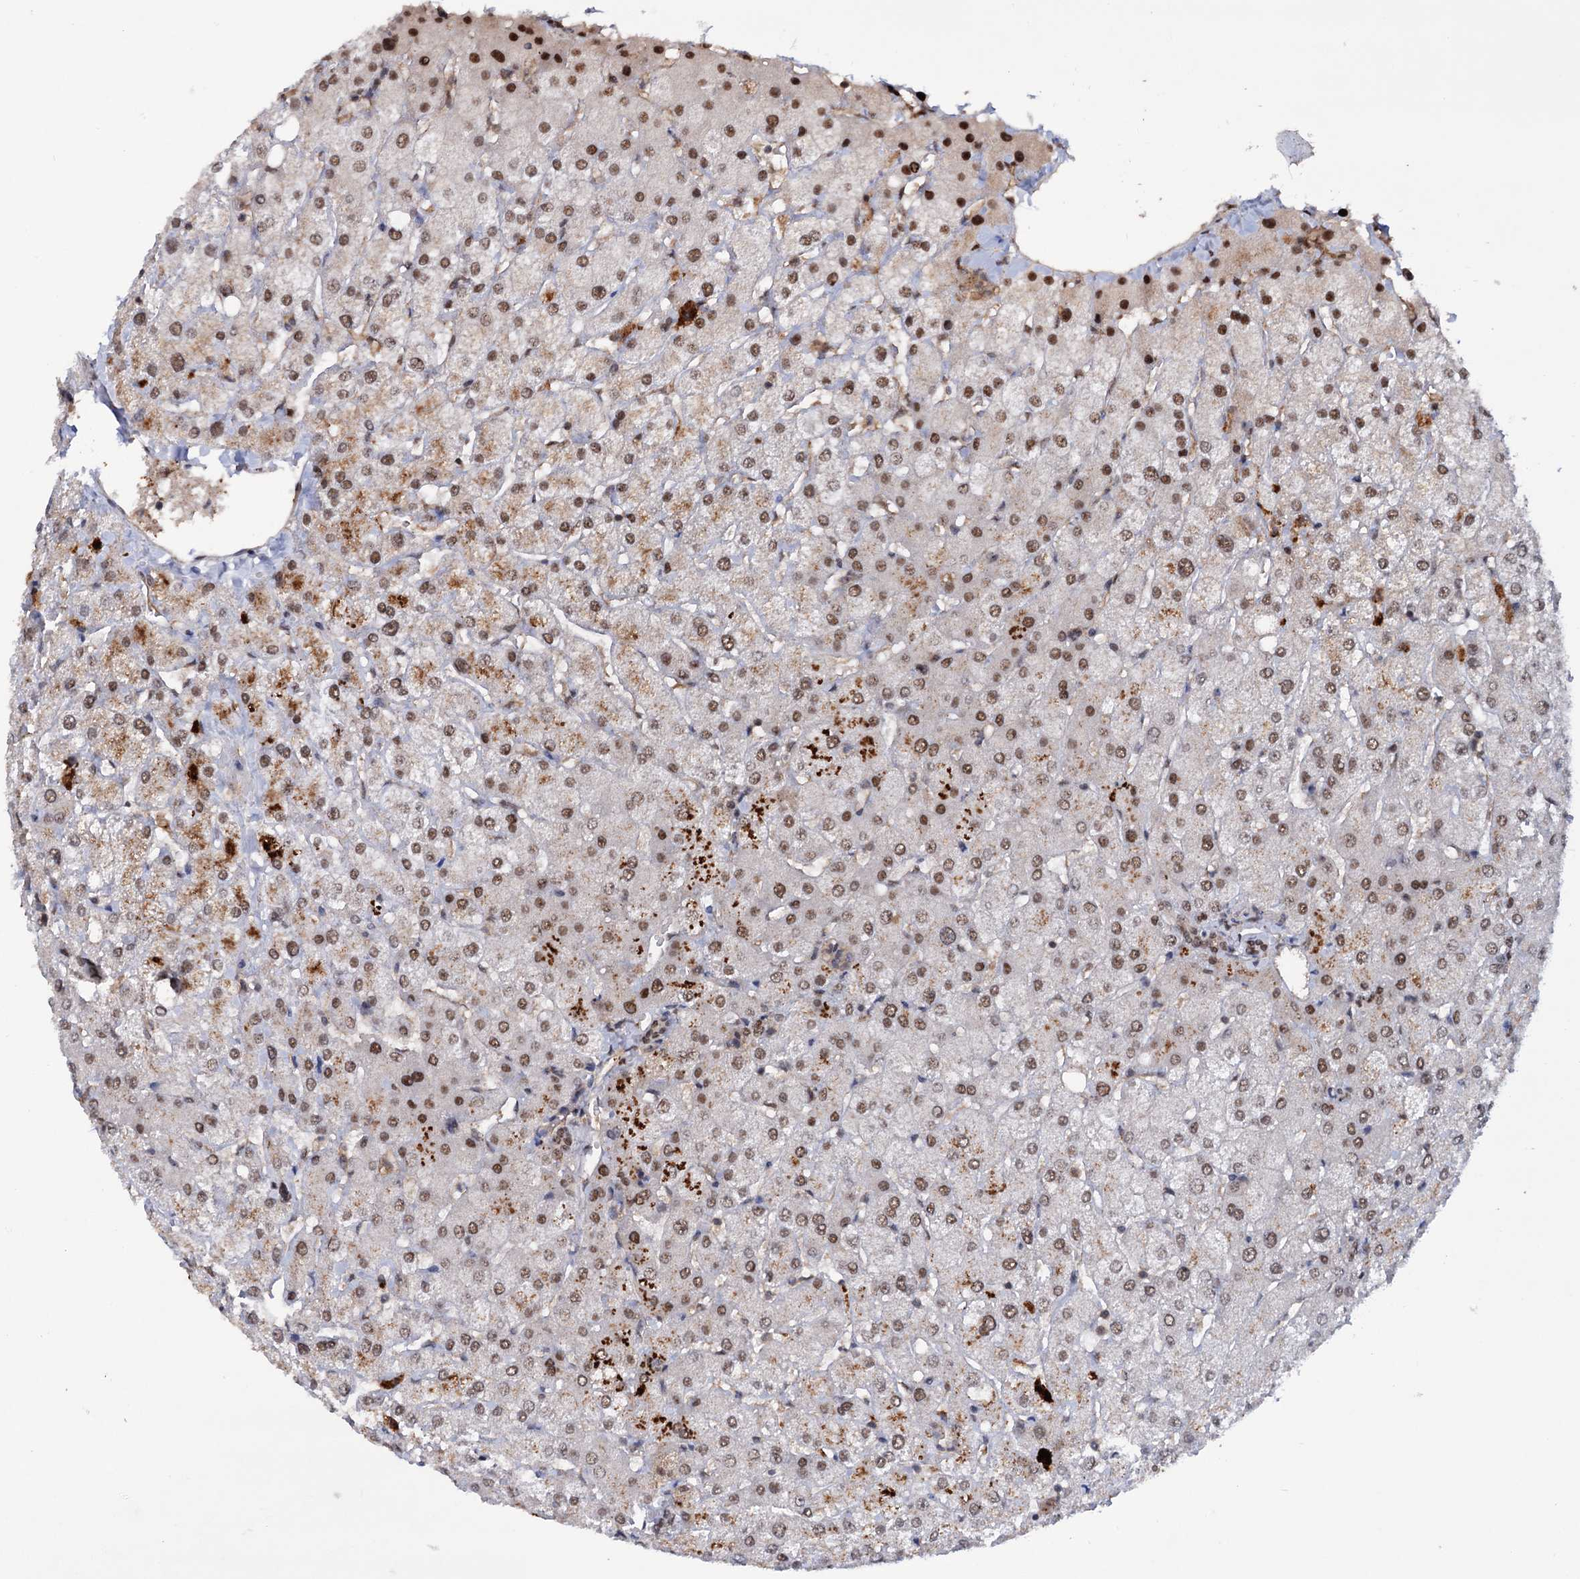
{"staining": {"intensity": "moderate", "quantity": "<25%", "location": "nuclear"}, "tissue": "liver", "cell_type": "Cholangiocytes", "image_type": "normal", "snomed": [{"axis": "morphology", "description": "Normal tissue, NOS"}, {"axis": "topography", "description": "Liver"}], "caption": "A micrograph of human liver stained for a protein reveals moderate nuclear brown staining in cholangiocytes. The protein of interest is stained brown, and the nuclei are stained in blue (DAB (3,3'-diaminobenzidine) IHC with brightfield microscopy, high magnification).", "gene": "TBC1D12", "patient": {"sex": "female", "age": 54}}